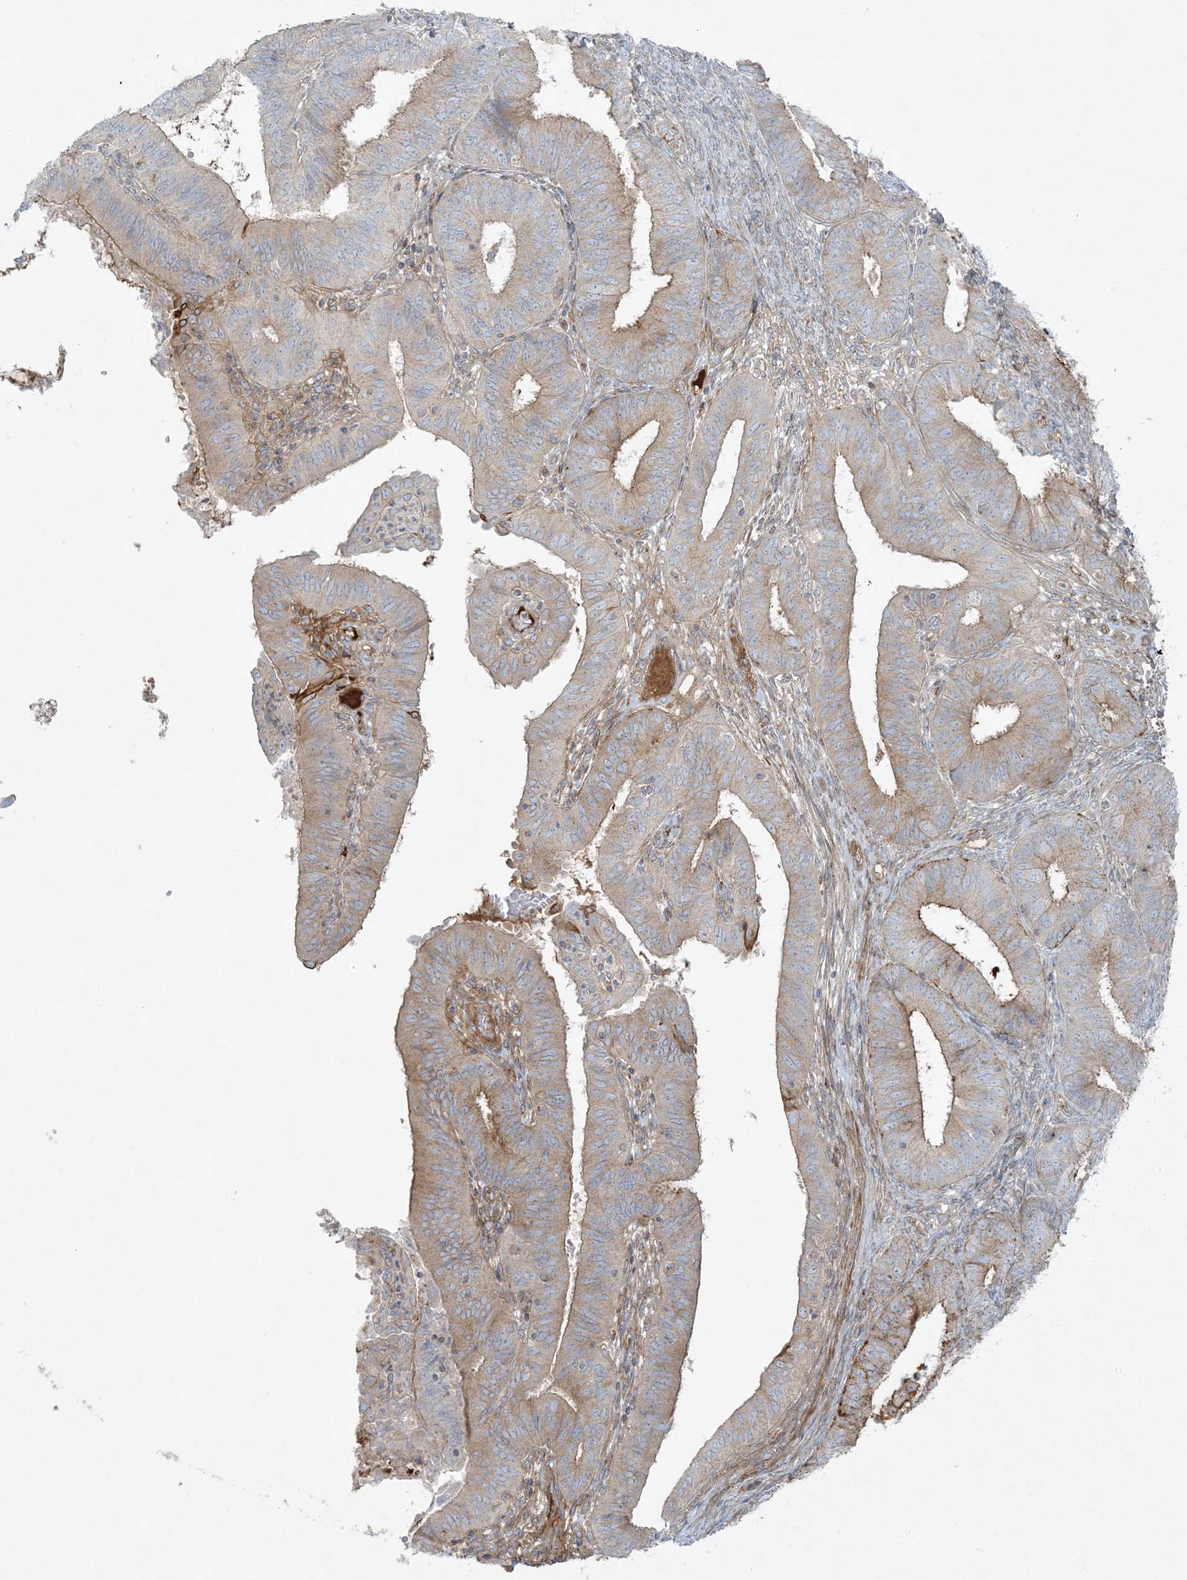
{"staining": {"intensity": "strong", "quantity": "25%-75%", "location": "cytoplasmic/membranous"}, "tissue": "endometrial cancer", "cell_type": "Tumor cells", "image_type": "cancer", "snomed": [{"axis": "morphology", "description": "Adenocarcinoma, NOS"}, {"axis": "topography", "description": "Endometrium"}], "caption": "Protein staining of endometrial cancer (adenocarcinoma) tissue demonstrates strong cytoplasmic/membranous staining in approximately 25%-75% of tumor cells. (DAB IHC, brown staining for protein, blue staining for nuclei).", "gene": "PIK3R4", "patient": {"sex": "female", "age": 51}}